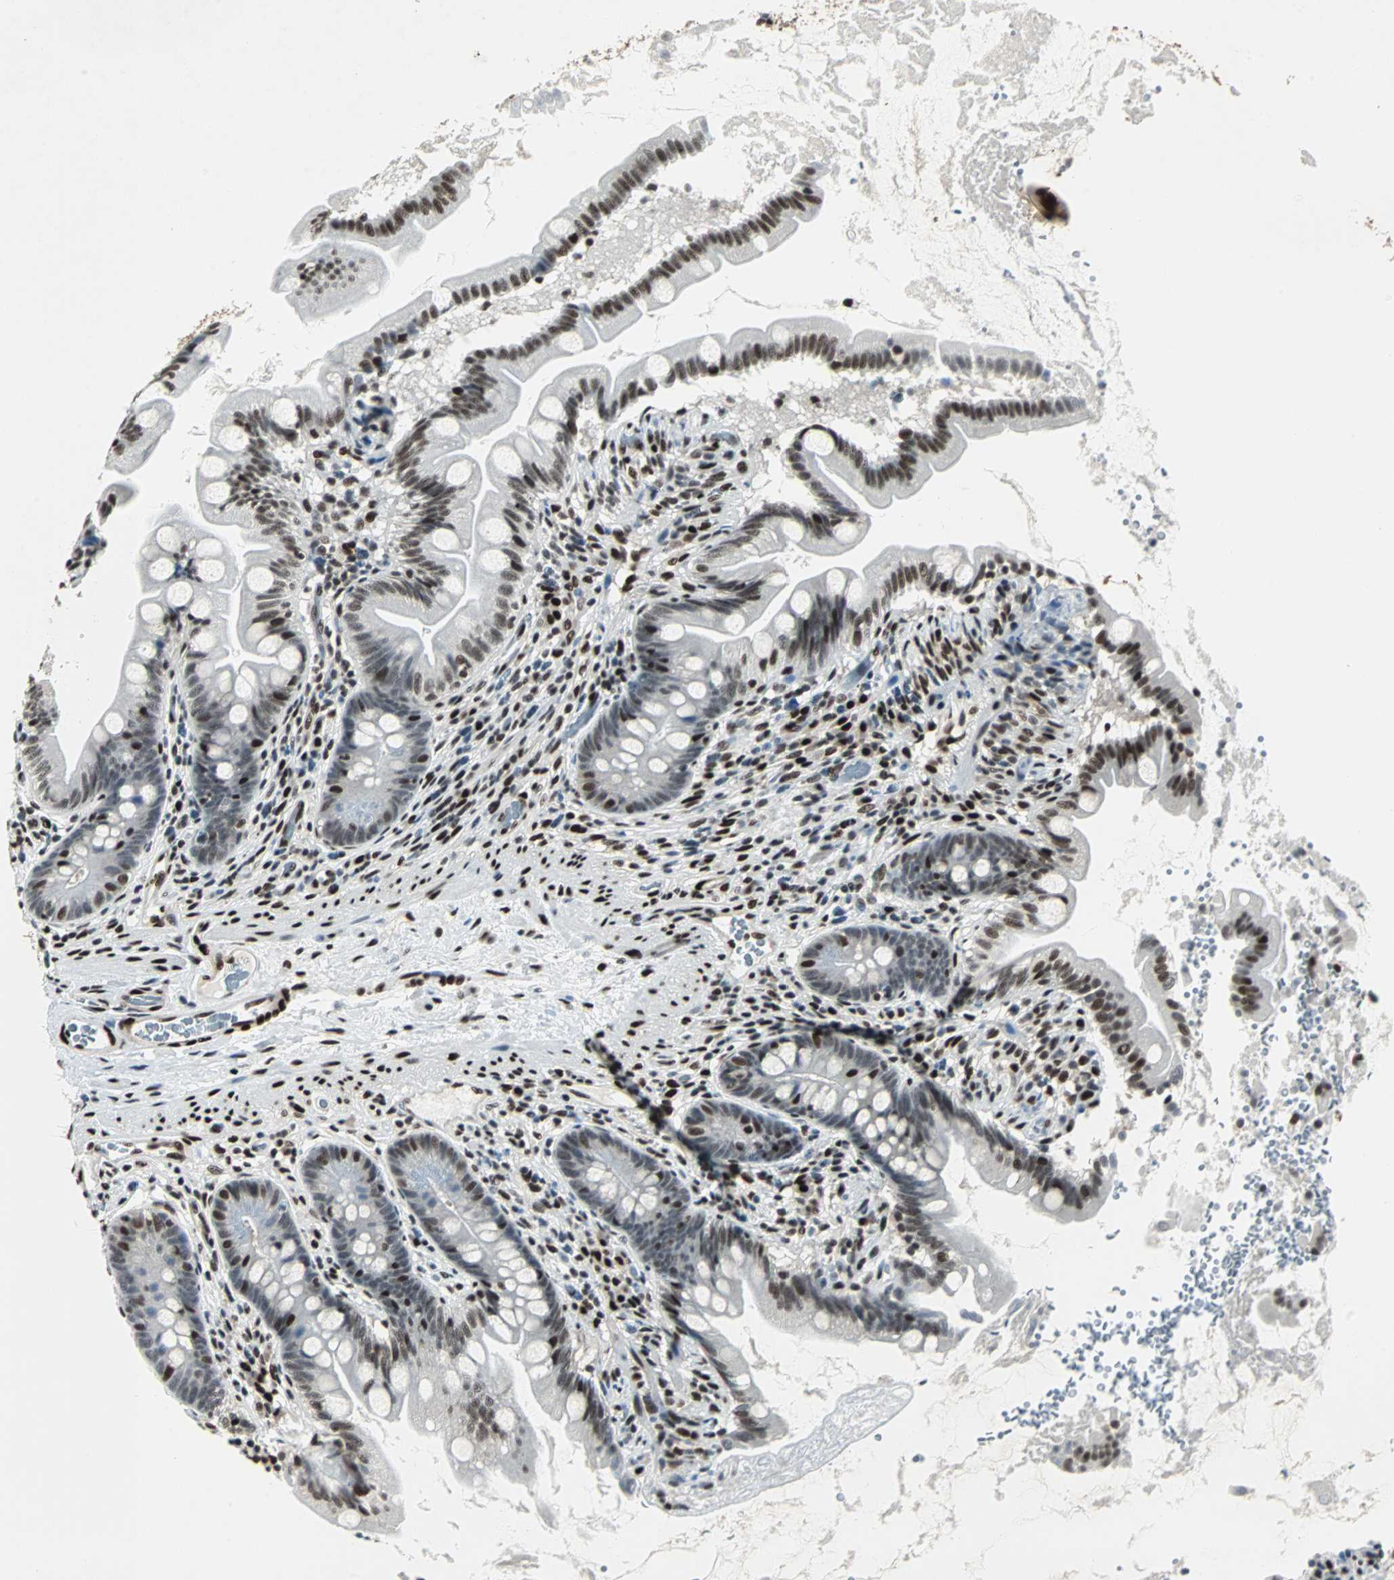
{"staining": {"intensity": "strong", "quantity": ">75%", "location": "nuclear"}, "tissue": "small intestine", "cell_type": "Glandular cells", "image_type": "normal", "snomed": [{"axis": "morphology", "description": "Normal tissue, NOS"}, {"axis": "topography", "description": "Small intestine"}], "caption": "Benign small intestine was stained to show a protein in brown. There is high levels of strong nuclear positivity in approximately >75% of glandular cells. (IHC, brightfield microscopy, high magnification).", "gene": "MEF2D", "patient": {"sex": "female", "age": 56}}